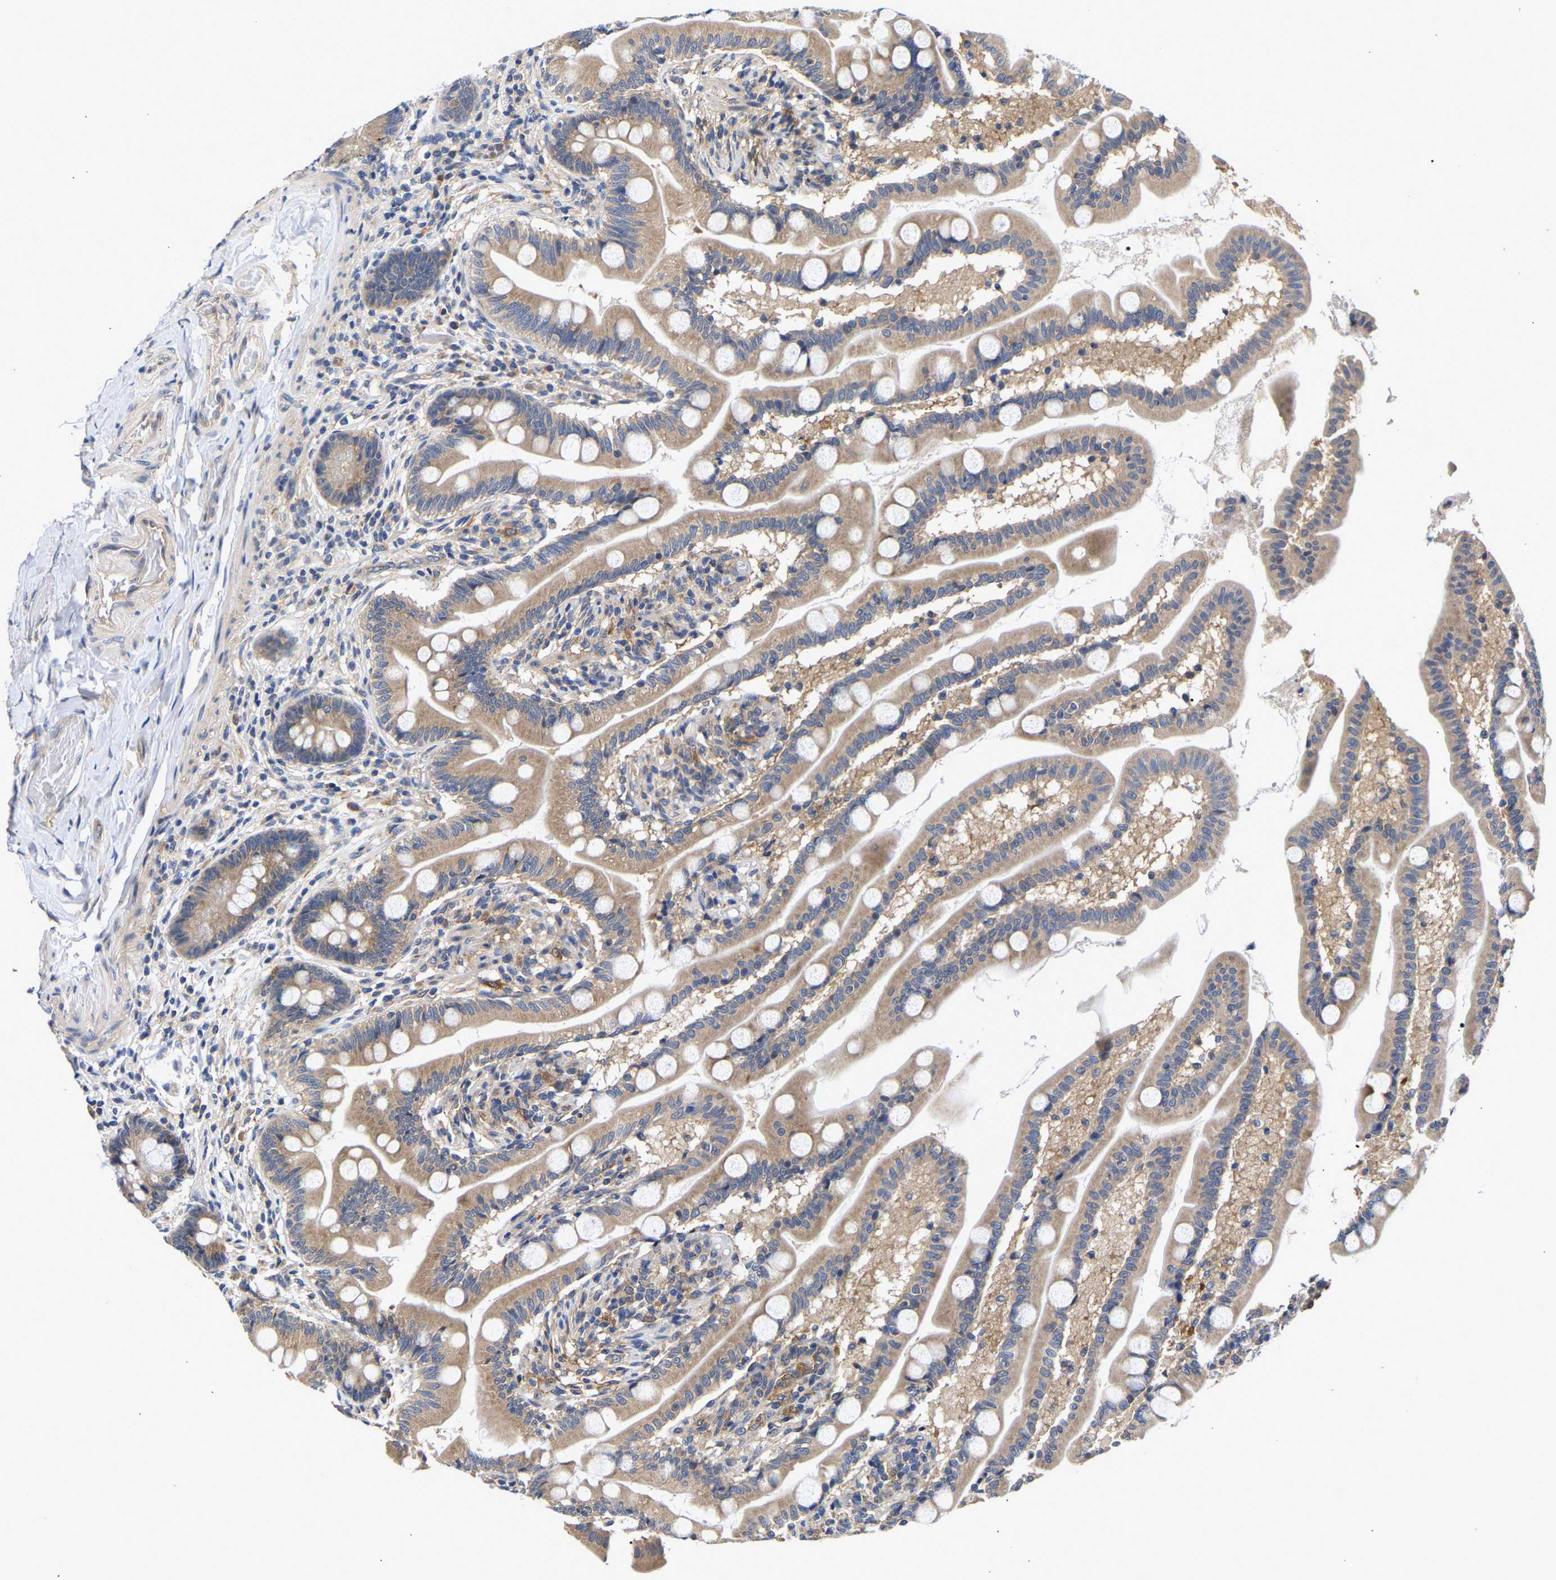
{"staining": {"intensity": "moderate", "quantity": ">75%", "location": "cytoplasmic/membranous"}, "tissue": "small intestine", "cell_type": "Glandular cells", "image_type": "normal", "snomed": [{"axis": "morphology", "description": "Normal tissue, NOS"}, {"axis": "topography", "description": "Small intestine"}], "caption": "A histopathology image showing moderate cytoplasmic/membranous expression in about >75% of glandular cells in unremarkable small intestine, as visualized by brown immunohistochemical staining.", "gene": "CCDC6", "patient": {"sex": "female", "age": 56}}